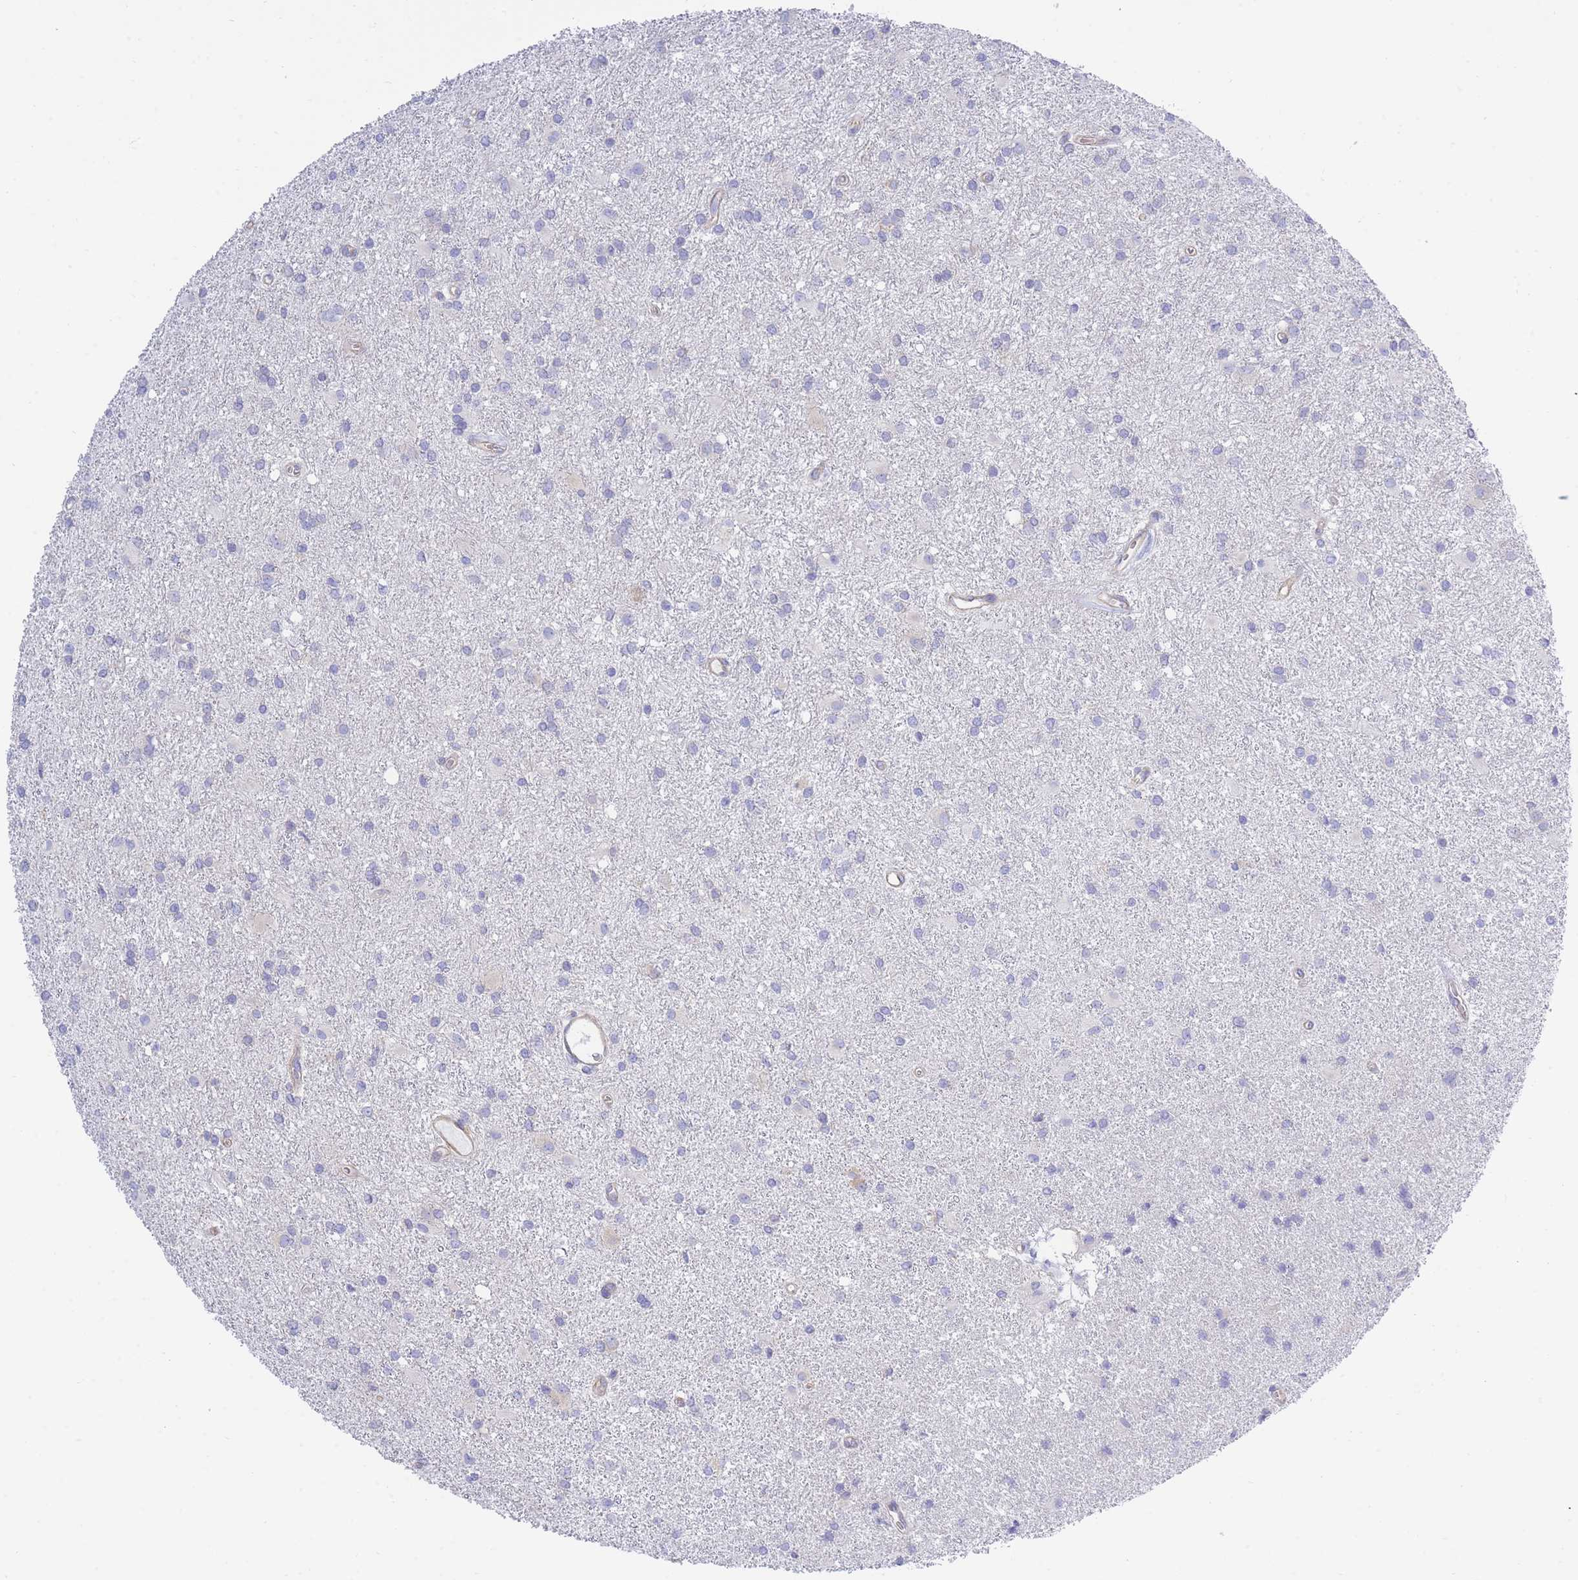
{"staining": {"intensity": "negative", "quantity": "none", "location": "none"}, "tissue": "glioma", "cell_type": "Tumor cells", "image_type": "cancer", "snomed": [{"axis": "morphology", "description": "Glioma, malignant, High grade"}, {"axis": "topography", "description": "Brain"}], "caption": "IHC micrograph of glioma stained for a protein (brown), which exhibits no expression in tumor cells. (Brightfield microscopy of DAB (3,3'-diaminobenzidine) IHC at high magnification).", "gene": "REM1", "patient": {"sex": "female", "age": 50}}